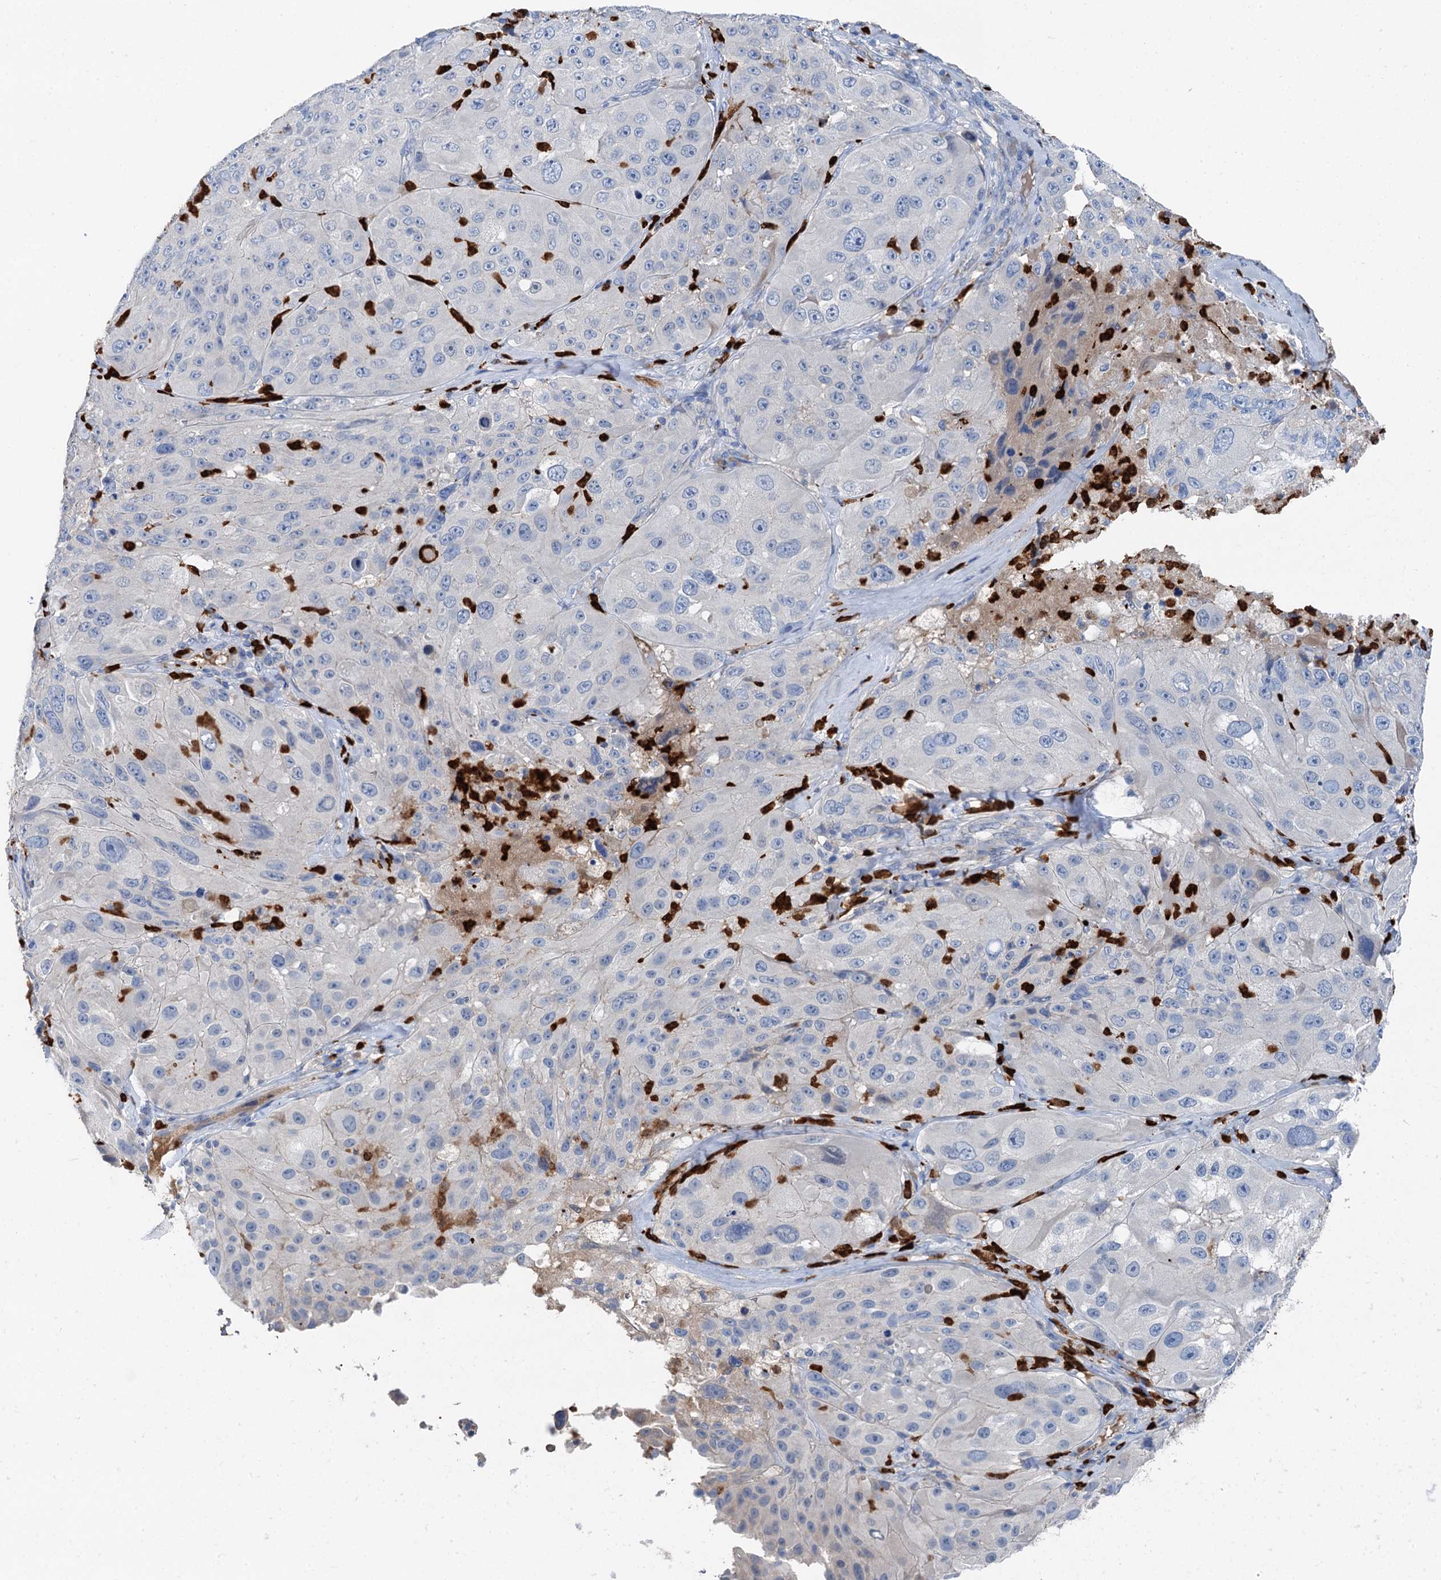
{"staining": {"intensity": "negative", "quantity": "none", "location": "none"}, "tissue": "melanoma", "cell_type": "Tumor cells", "image_type": "cancer", "snomed": [{"axis": "morphology", "description": "Malignant melanoma, Metastatic site"}, {"axis": "topography", "description": "Lymph node"}], "caption": "Photomicrograph shows no protein positivity in tumor cells of melanoma tissue. Brightfield microscopy of immunohistochemistry (IHC) stained with DAB (3,3'-diaminobenzidine) (brown) and hematoxylin (blue), captured at high magnification.", "gene": "OTOA", "patient": {"sex": "male", "age": 62}}